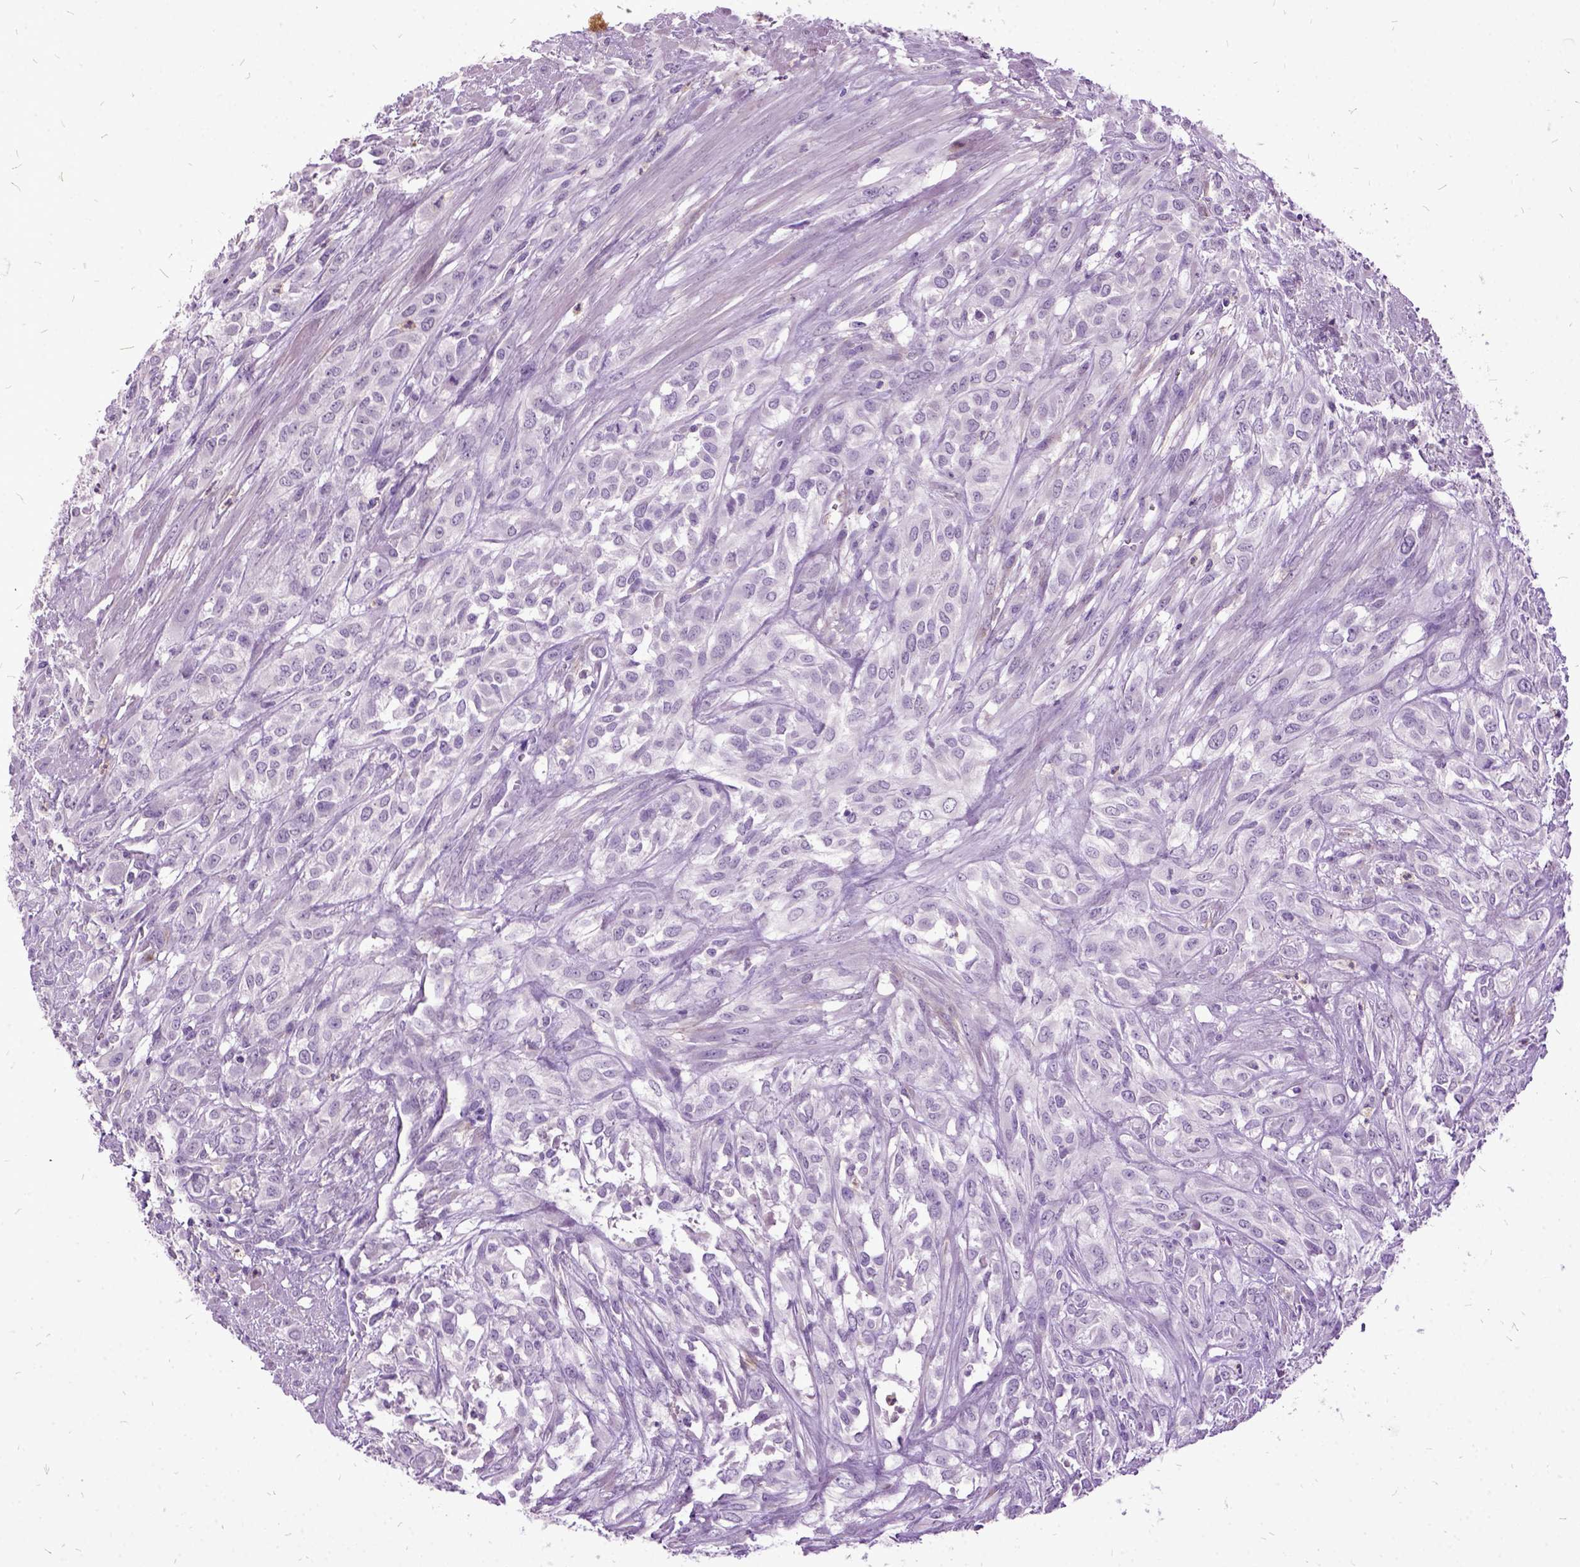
{"staining": {"intensity": "negative", "quantity": "none", "location": "none"}, "tissue": "urothelial cancer", "cell_type": "Tumor cells", "image_type": "cancer", "snomed": [{"axis": "morphology", "description": "Urothelial carcinoma, High grade"}, {"axis": "topography", "description": "Urinary bladder"}], "caption": "Tumor cells show no significant protein expression in high-grade urothelial carcinoma. (Stains: DAB (3,3'-diaminobenzidine) IHC with hematoxylin counter stain, Microscopy: brightfield microscopy at high magnification).", "gene": "MME", "patient": {"sex": "male", "age": 67}}